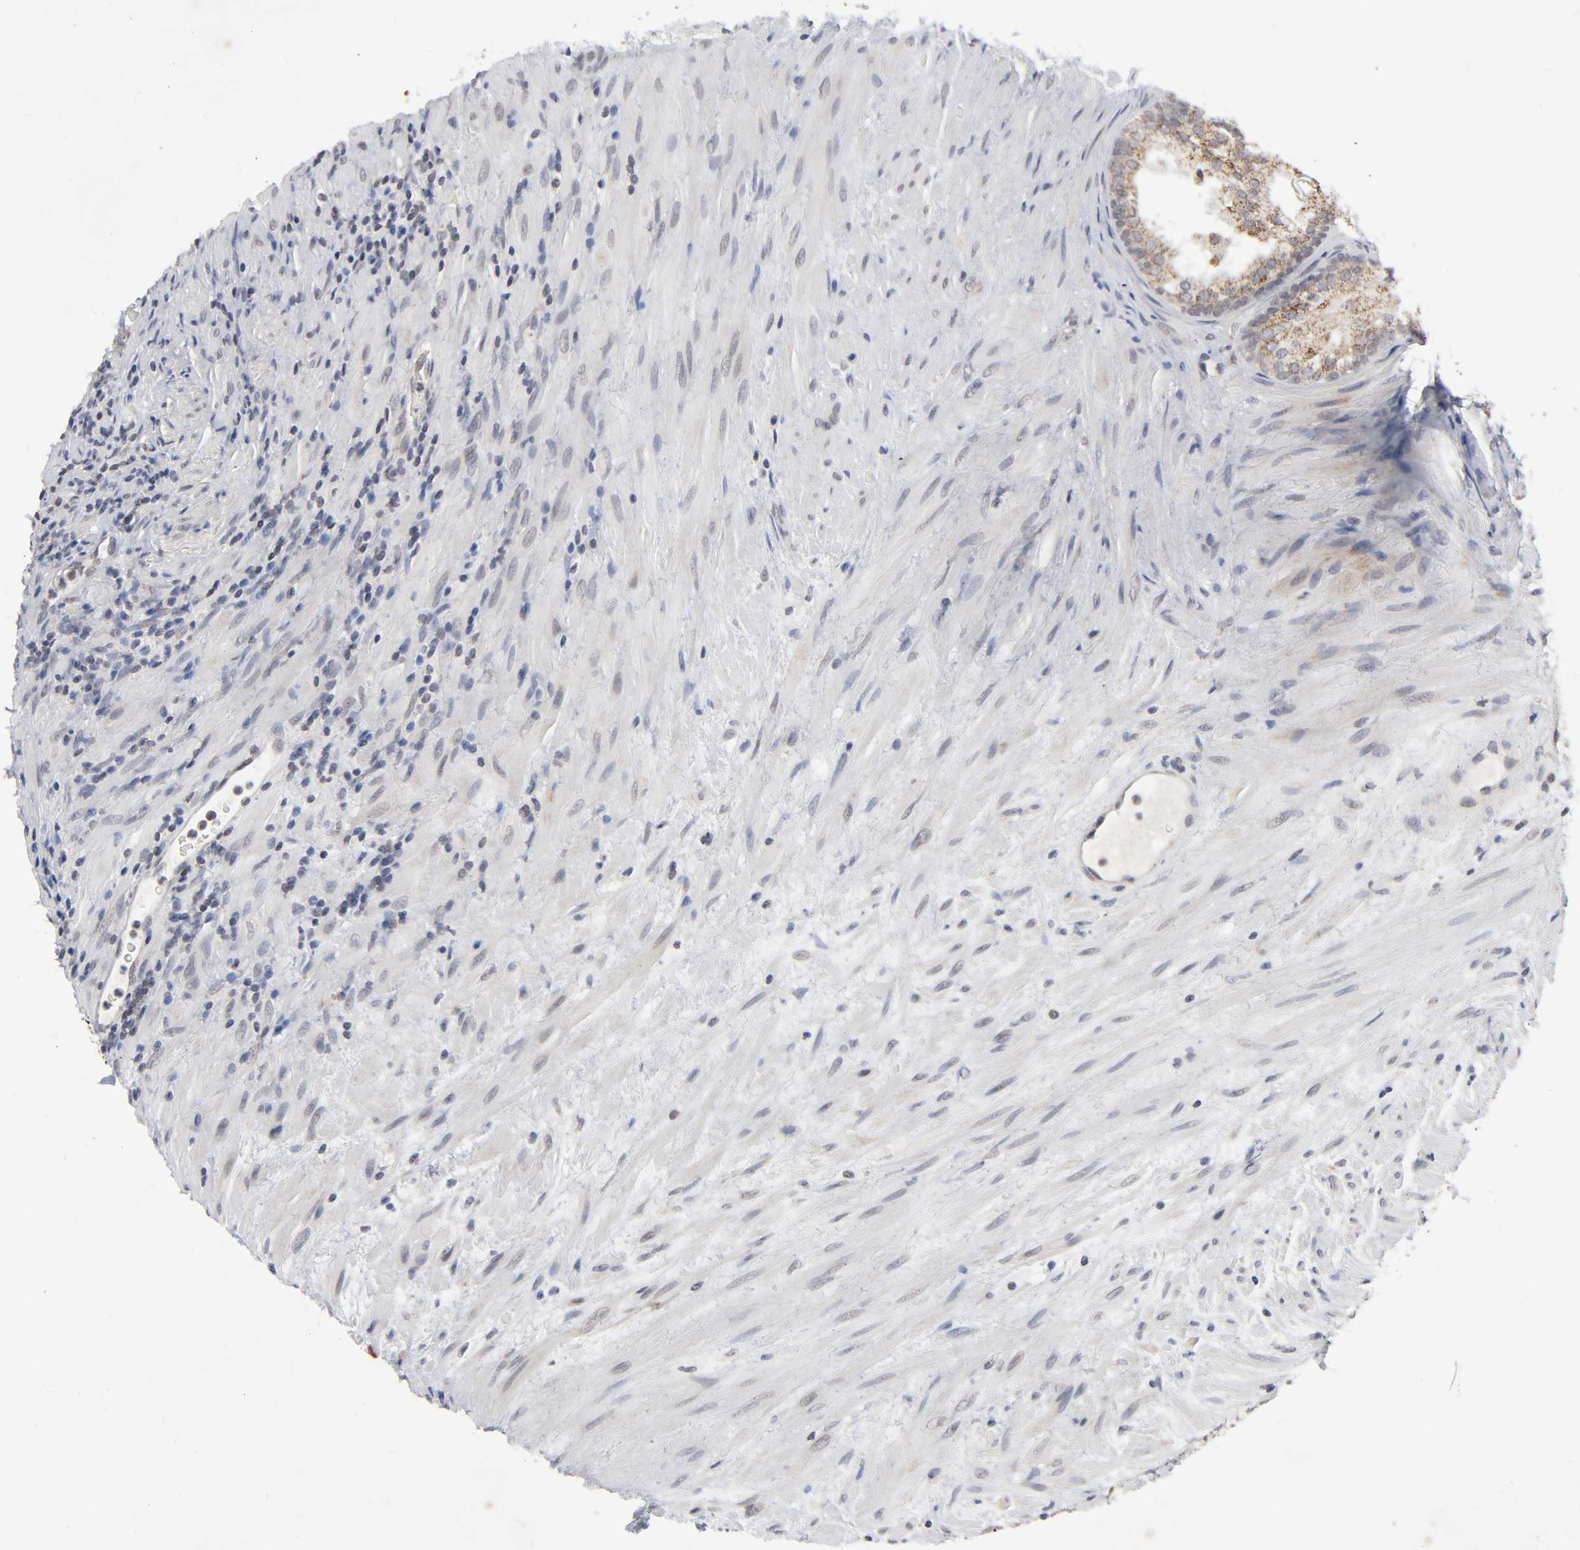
{"staining": {"intensity": "moderate", "quantity": ">75%", "location": "cytoplasmic/membranous"}, "tissue": "prostate", "cell_type": "Glandular cells", "image_type": "normal", "snomed": [{"axis": "morphology", "description": "Normal tissue, NOS"}, {"axis": "topography", "description": "Prostate"}], "caption": "Immunohistochemistry (IHC) (DAB) staining of benign human prostate displays moderate cytoplasmic/membranous protein positivity in about >75% of glandular cells.", "gene": "AUH", "patient": {"sex": "male", "age": 76}}